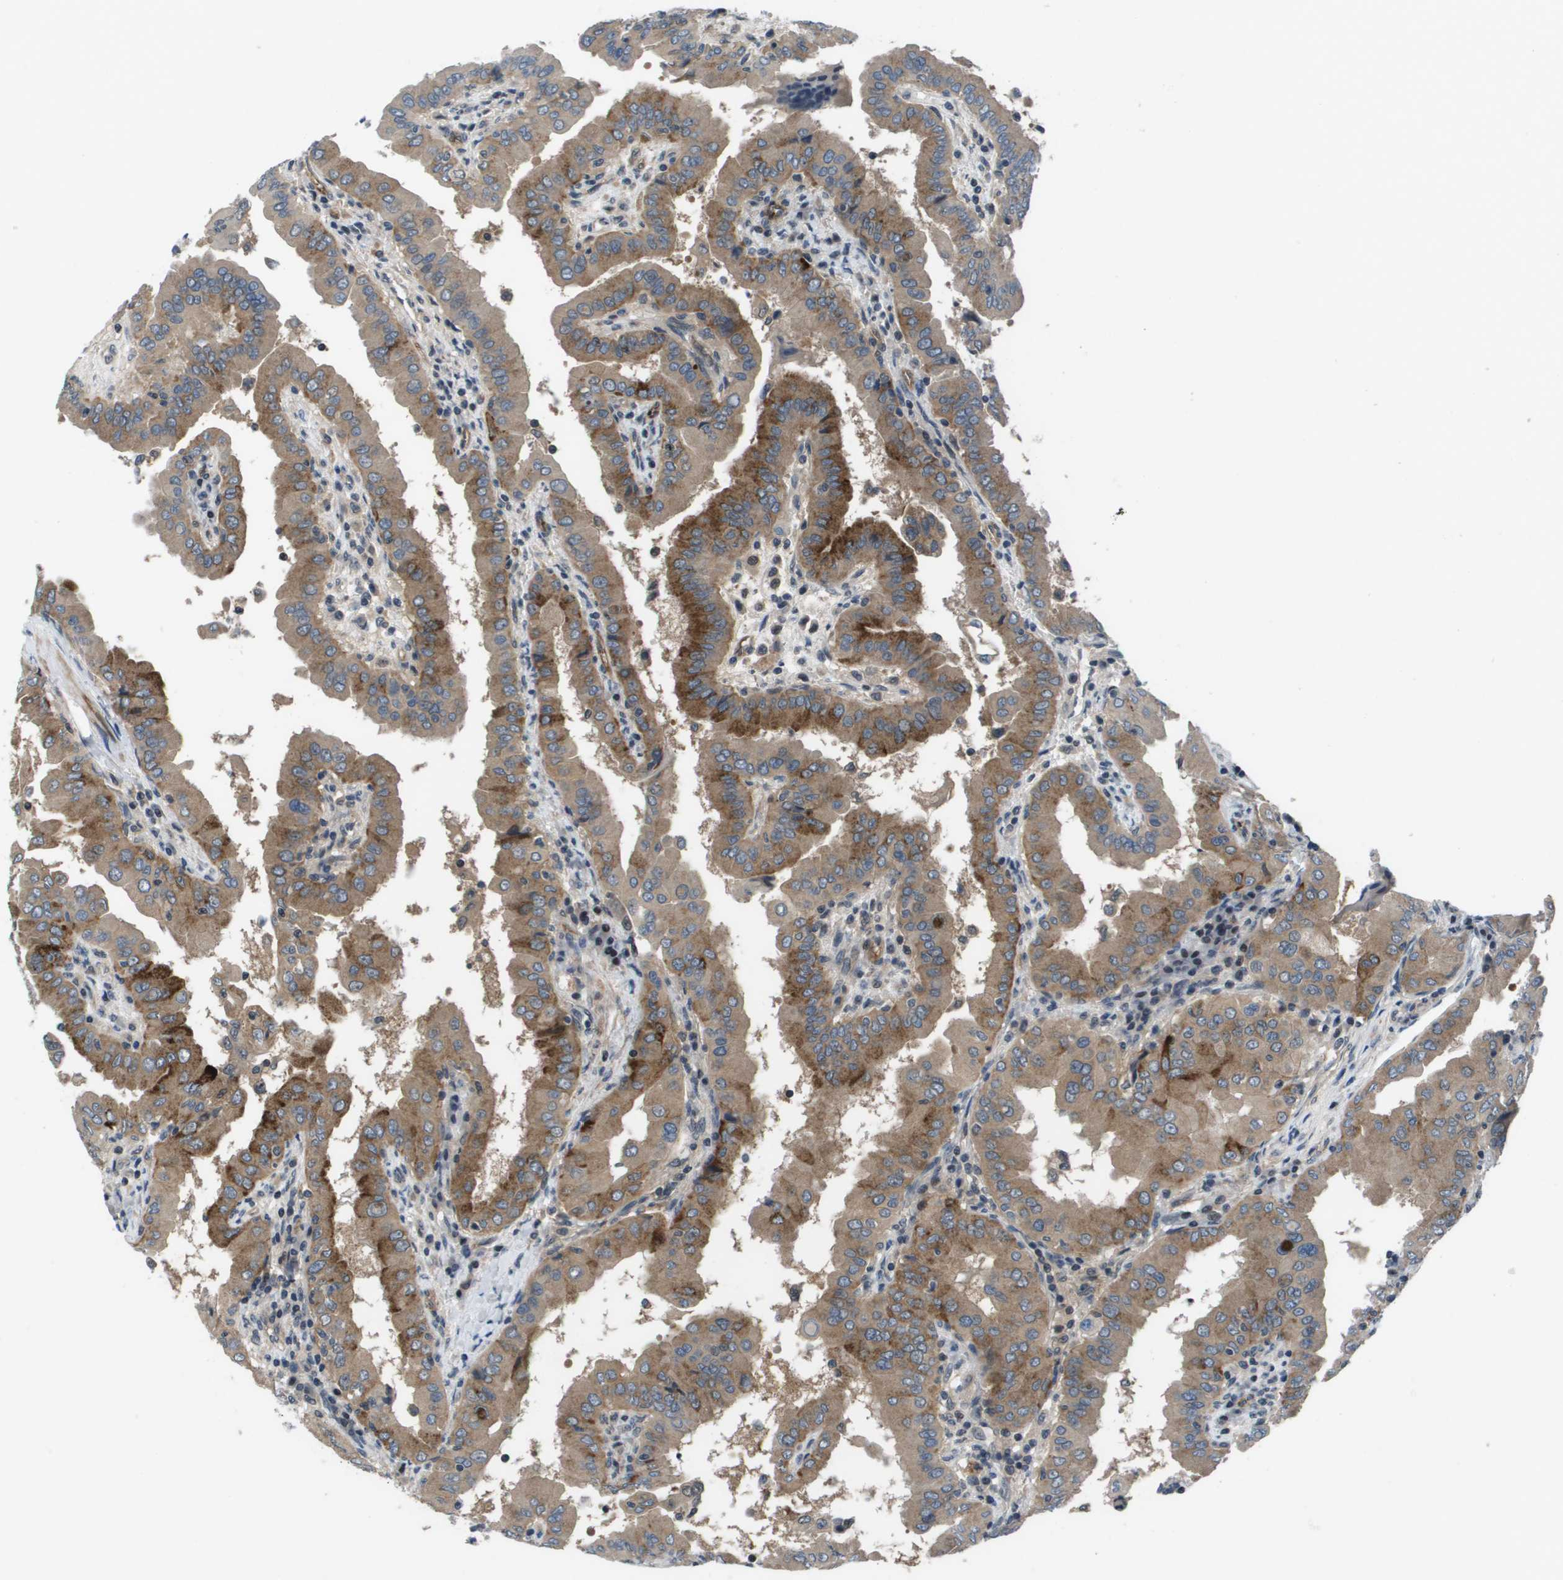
{"staining": {"intensity": "moderate", "quantity": ">75%", "location": "cytoplasmic/membranous"}, "tissue": "thyroid cancer", "cell_type": "Tumor cells", "image_type": "cancer", "snomed": [{"axis": "morphology", "description": "Papillary adenocarcinoma, NOS"}, {"axis": "topography", "description": "Thyroid gland"}], "caption": "A high-resolution image shows immunohistochemistry staining of papillary adenocarcinoma (thyroid), which reveals moderate cytoplasmic/membranous positivity in about >75% of tumor cells.", "gene": "ENPP5", "patient": {"sex": "male", "age": 33}}